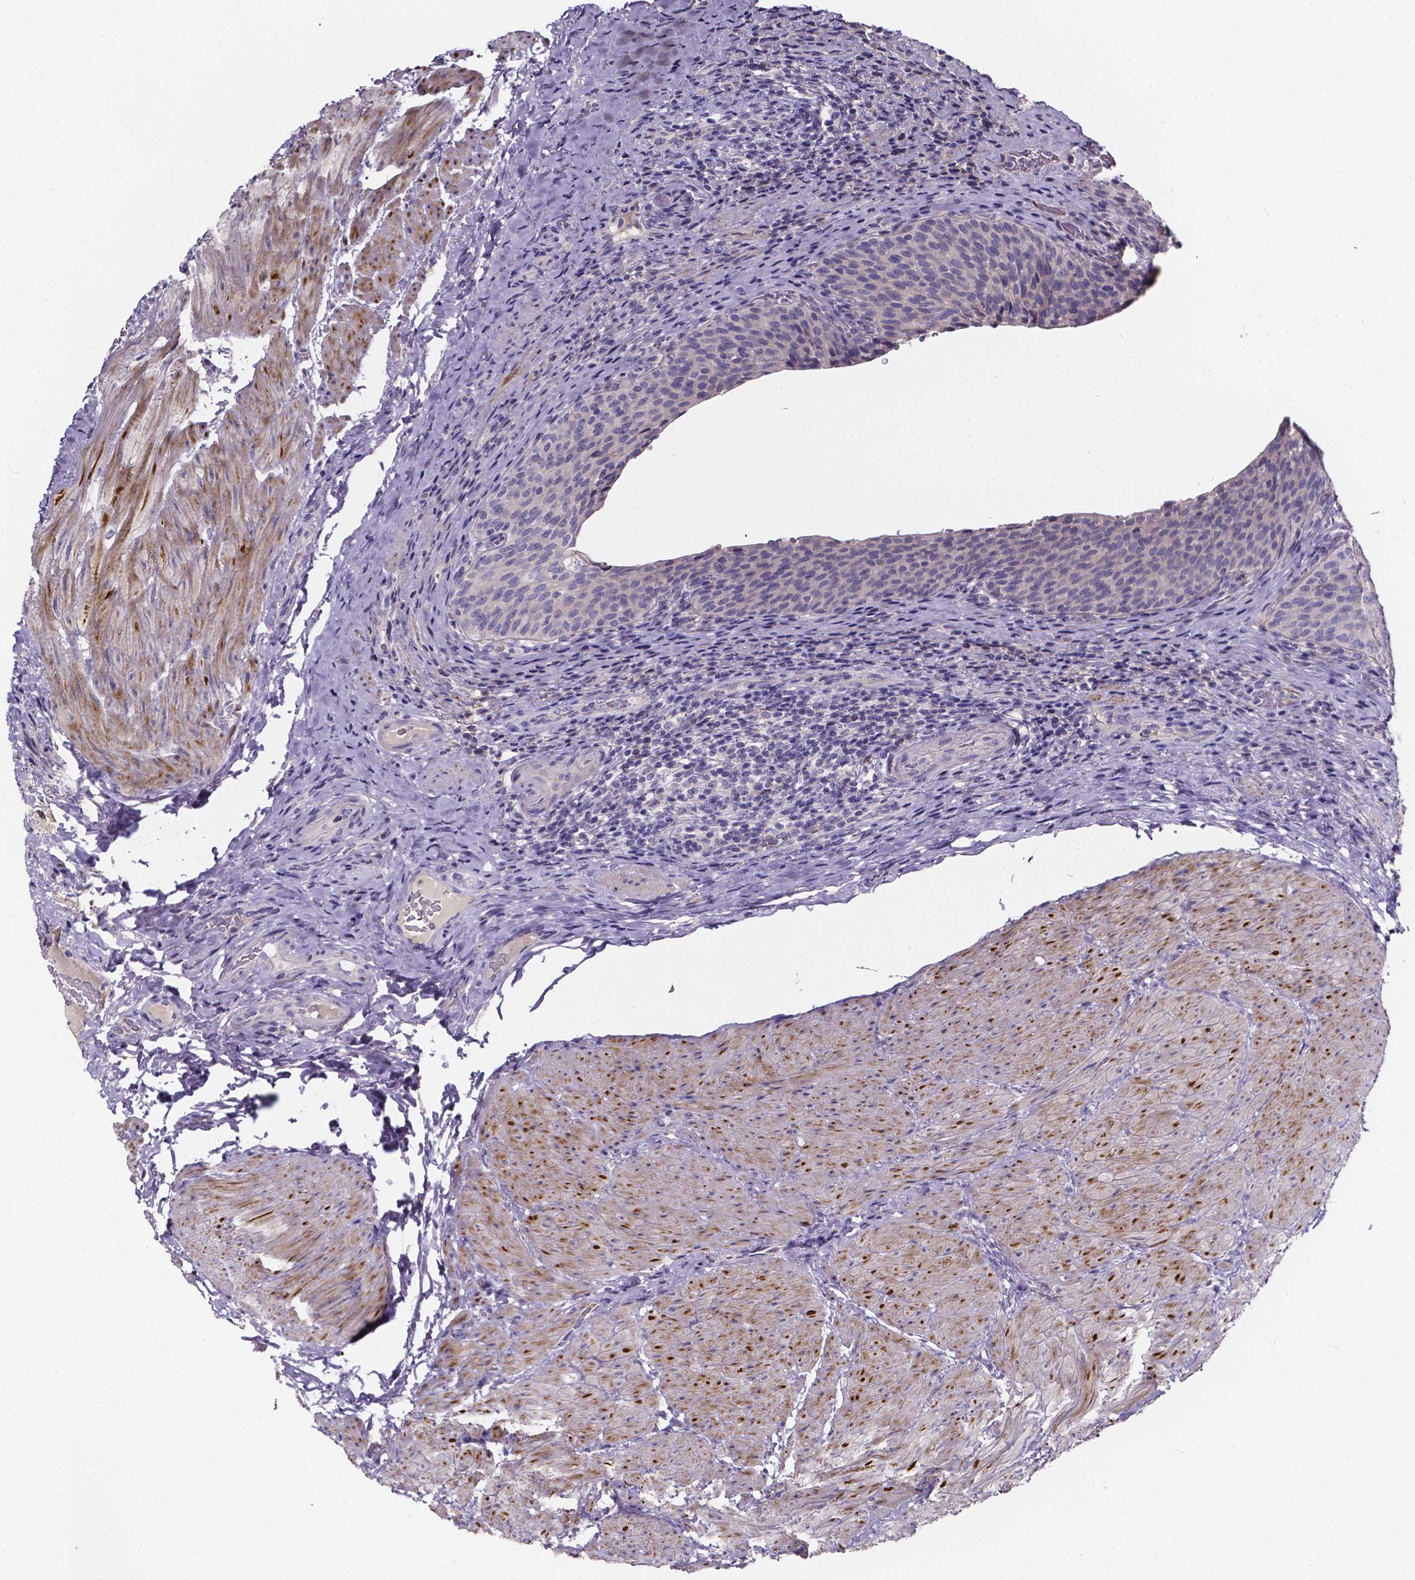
{"staining": {"intensity": "negative", "quantity": "none", "location": "none"}, "tissue": "urinary bladder", "cell_type": "Urothelial cells", "image_type": "normal", "snomed": [{"axis": "morphology", "description": "Normal tissue, NOS"}, {"axis": "topography", "description": "Urinary bladder"}, {"axis": "topography", "description": "Peripheral nerve tissue"}], "caption": "DAB (3,3'-diaminobenzidine) immunohistochemical staining of unremarkable human urinary bladder shows no significant expression in urothelial cells.", "gene": "SPOCD1", "patient": {"sex": "male", "age": 66}}